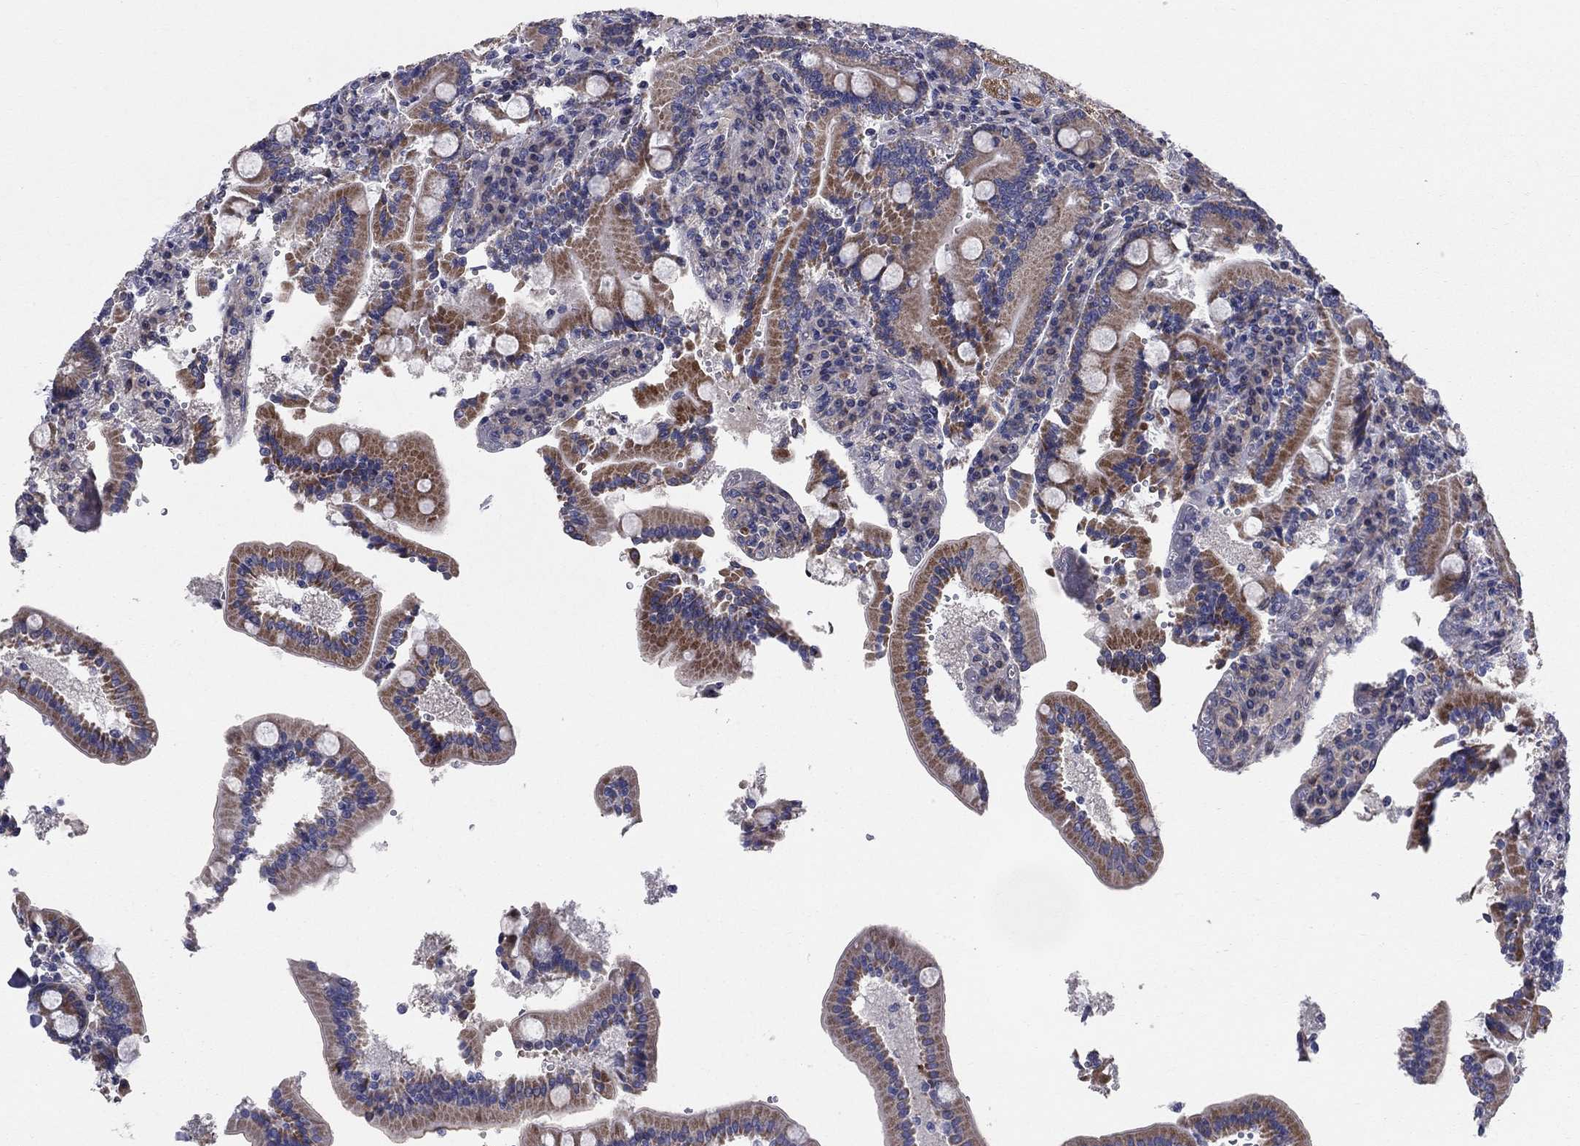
{"staining": {"intensity": "moderate", "quantity": "25%-75%", "location": "cytoplasmic/membranous"}, "tissue": "duodenum", "cell_type": "Glandular cells", "image_type": "normal", "snomed": [{"axis": "morphology", "description": "Normal tissue, NOS"}, {"axis": "topography", "description": "Duodenum"}], "caption": "About 25%-75% of glandular cells in unremarkable duodenum demonstrate moderate cytoplasmic/membranous protein expression as visualized by brown immunohistochemical staining.", "gene": "EMP2", "patient": {"sex": "female", "age": 62}}